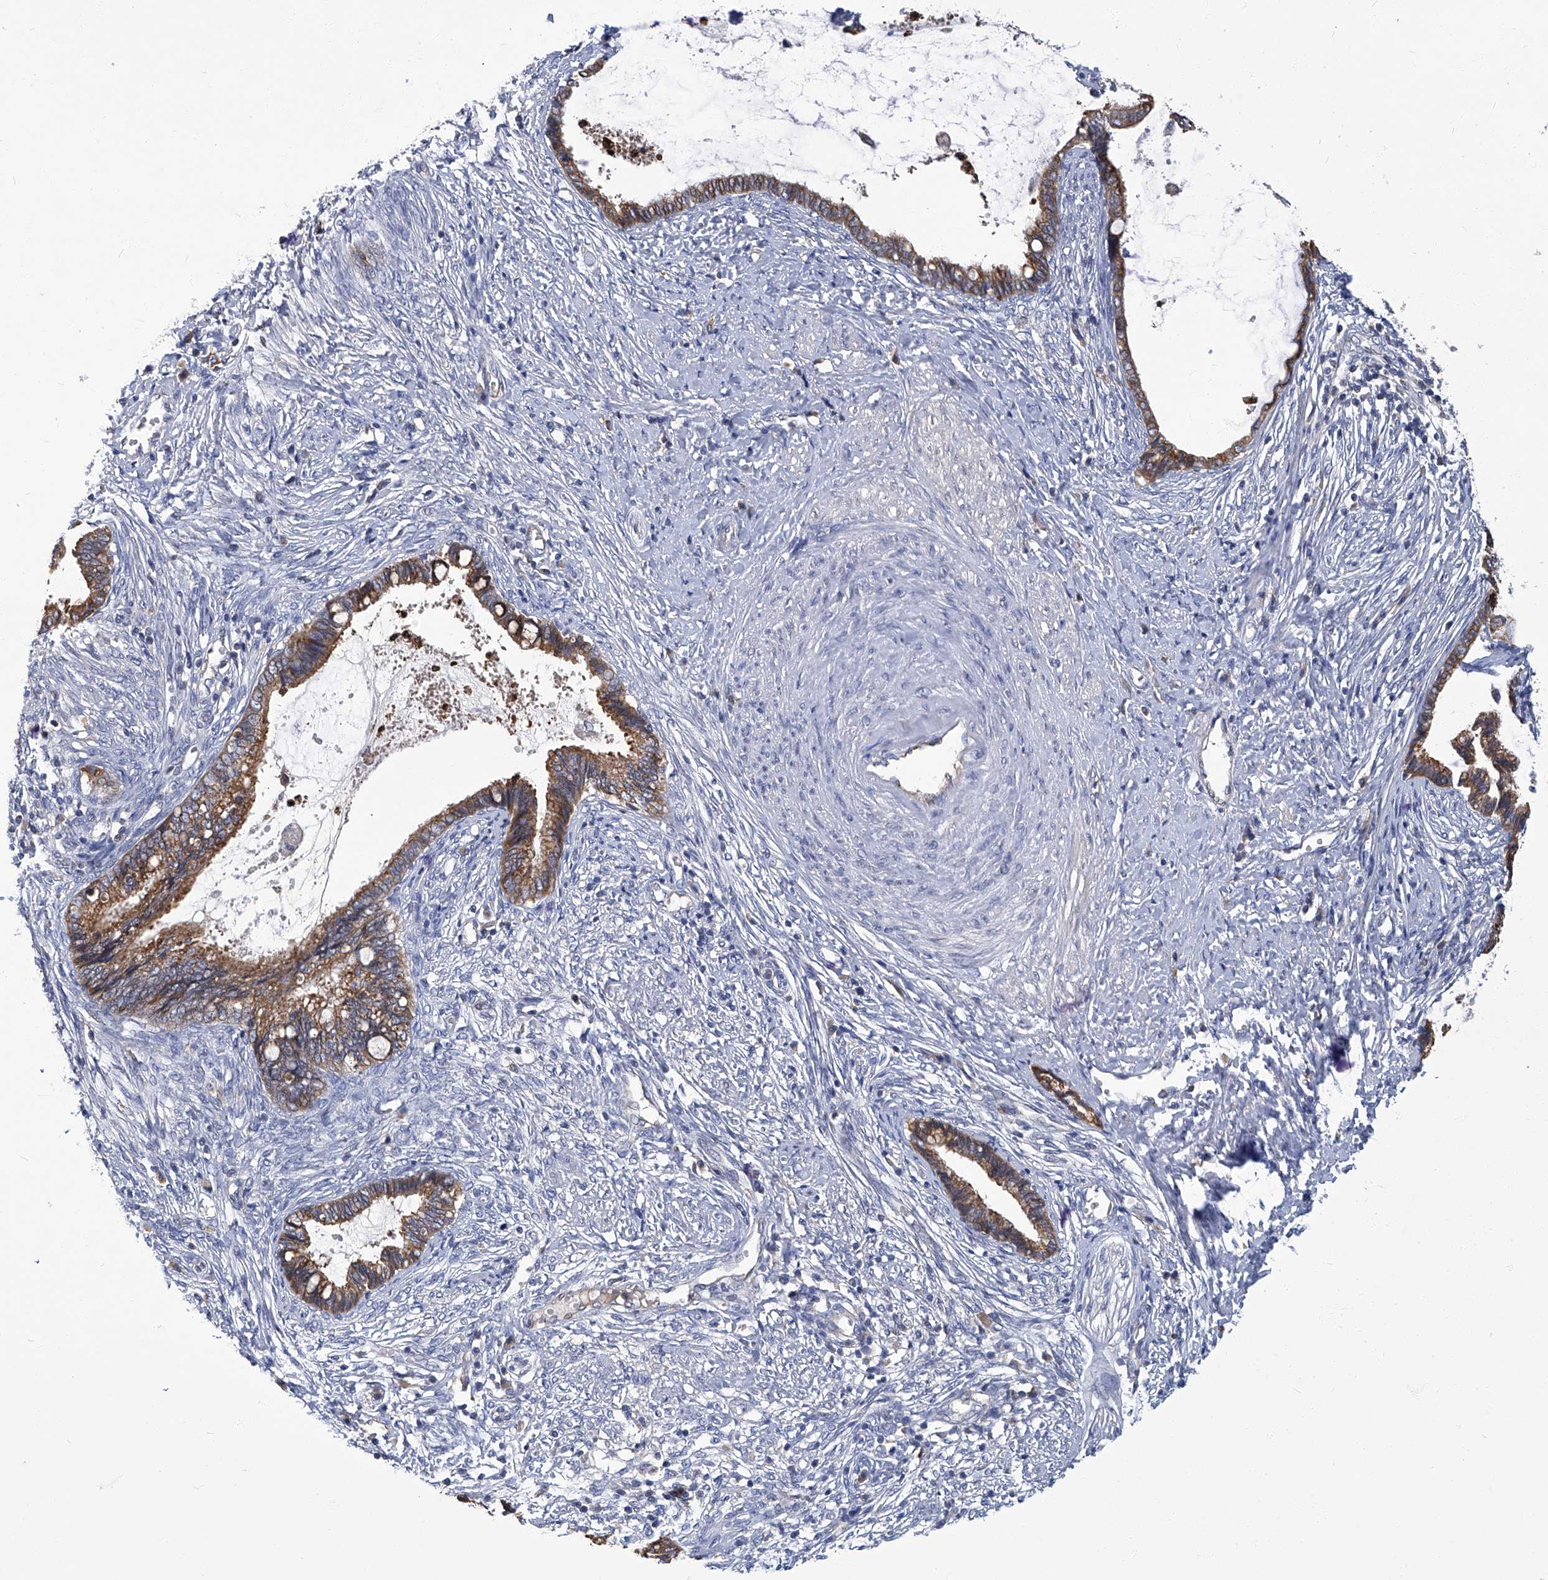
{"staining": {"intensity": "moderate", "quantity": ">75%", "location": "cytoplasmic/membranous"}, "tissue": "cervical cancer", "cell_type": "Tumor cells", "image_type": "cancer", "snomed": [{"axis": "morphology", "description": "Adenocarcinoma, NOS"}, {"axis": "topography", "description": "Cervix"}], "caption": "Adenocarcinoma (cervical) stained for a protein (brown) shows moderate cytoplasmic/membranous positive expression in approximately >75% of tumor cells.", "gene": "TGFBR1", "patient": {"sex": "female", "age": 44}}